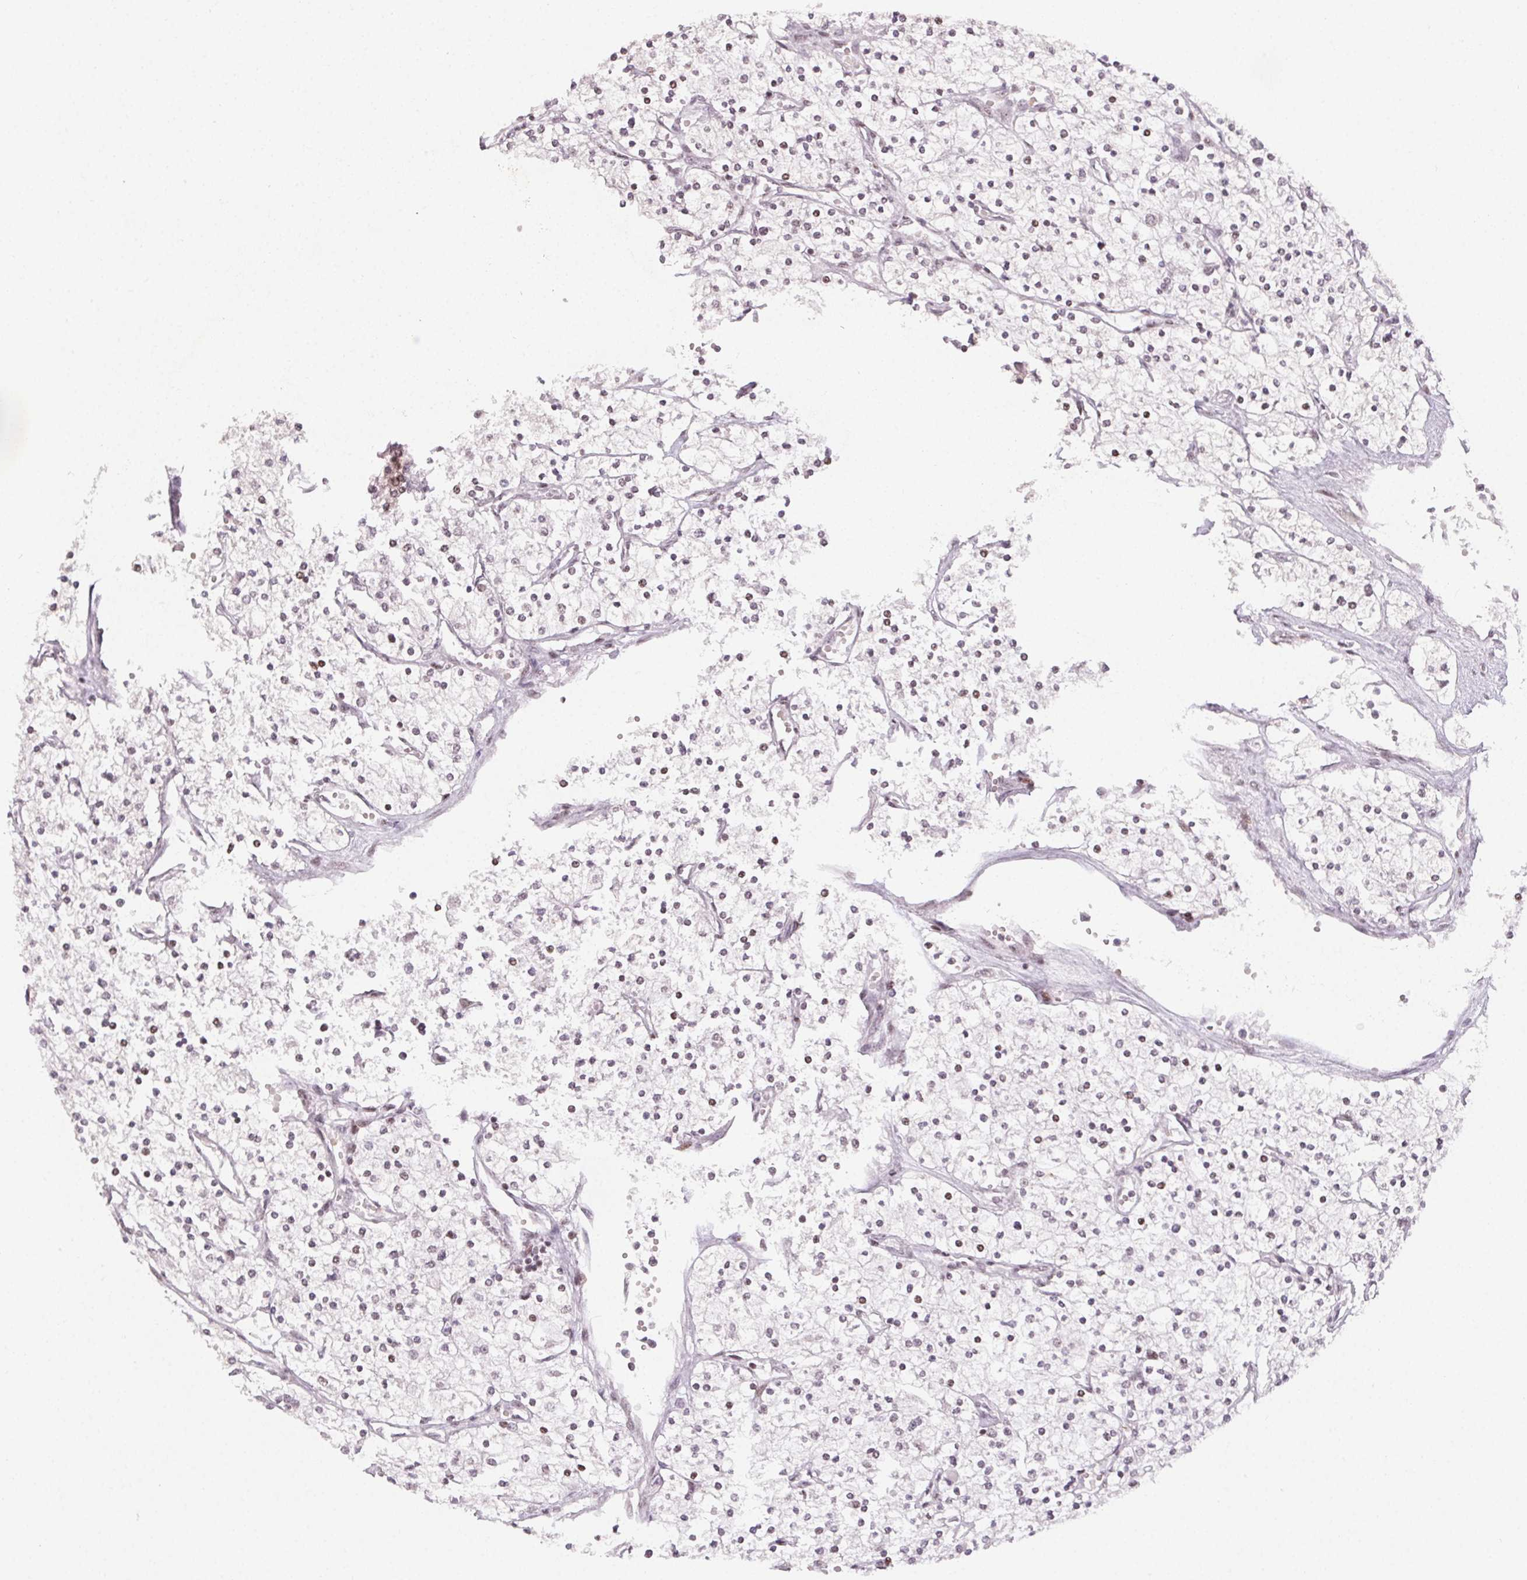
{"staining": {"intensity": "negative", "quantity": "none", "location": "none"}, "tissue": "renal cancer", "cell_type": "Tumor cells", "image_type": "cancer", "snomed": [{"axis": "morphology", "description": "Adenocarcinoma, NOS"}, {"axis": "topography", "description": "Kidney"}], "caption": "The IHC photomicrograph has no significant expression in tumor cells of renal adenocarcinoma tissue.", "gene": "KMT2A", "patient": {"sex": "male", "age": 80}}